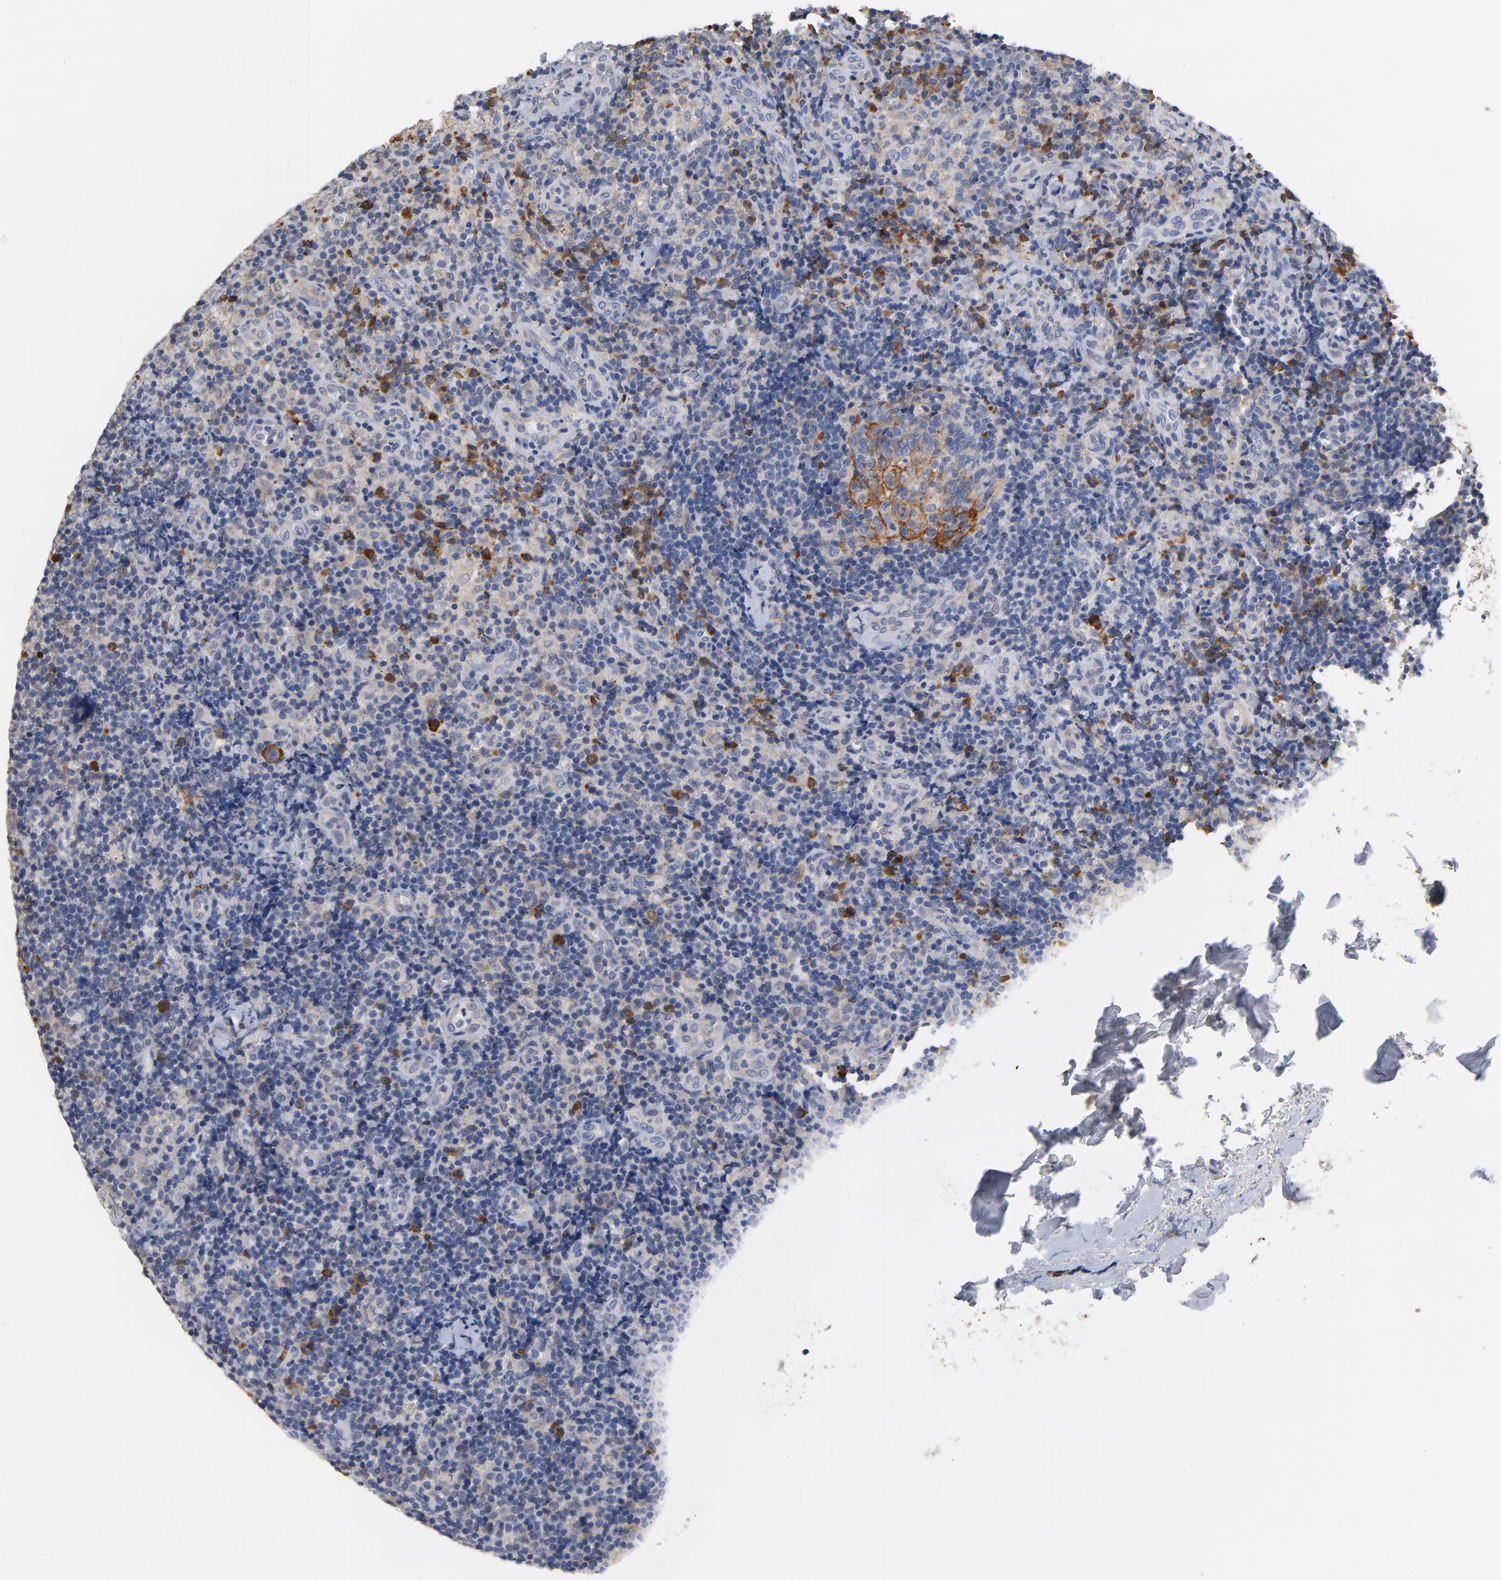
{"staining": {"intensity": "strong", "quantity": "<25%", "location": "cytoplasmic/membranous"}, "tissue": "lymph node", "cell_type": "Germinal center cells", "image_type": "normal", "snomed": [{"axis": "morphology", "description": "Normal tissue, NOS"}, {"axis": "morphology", "description": "Inflammation, NOS"}, {"axis": "topography", "description": "Lymph node"}], "caption": "The photomicrograph demonstrates a brown stain indicating the presence of a protein in the cytoplasmic/membranous of germinal center cells in lymph node. Nuclei are stained in blue.", "gene": "TLR4", "patient": {"sex": "male", "age": 46}}